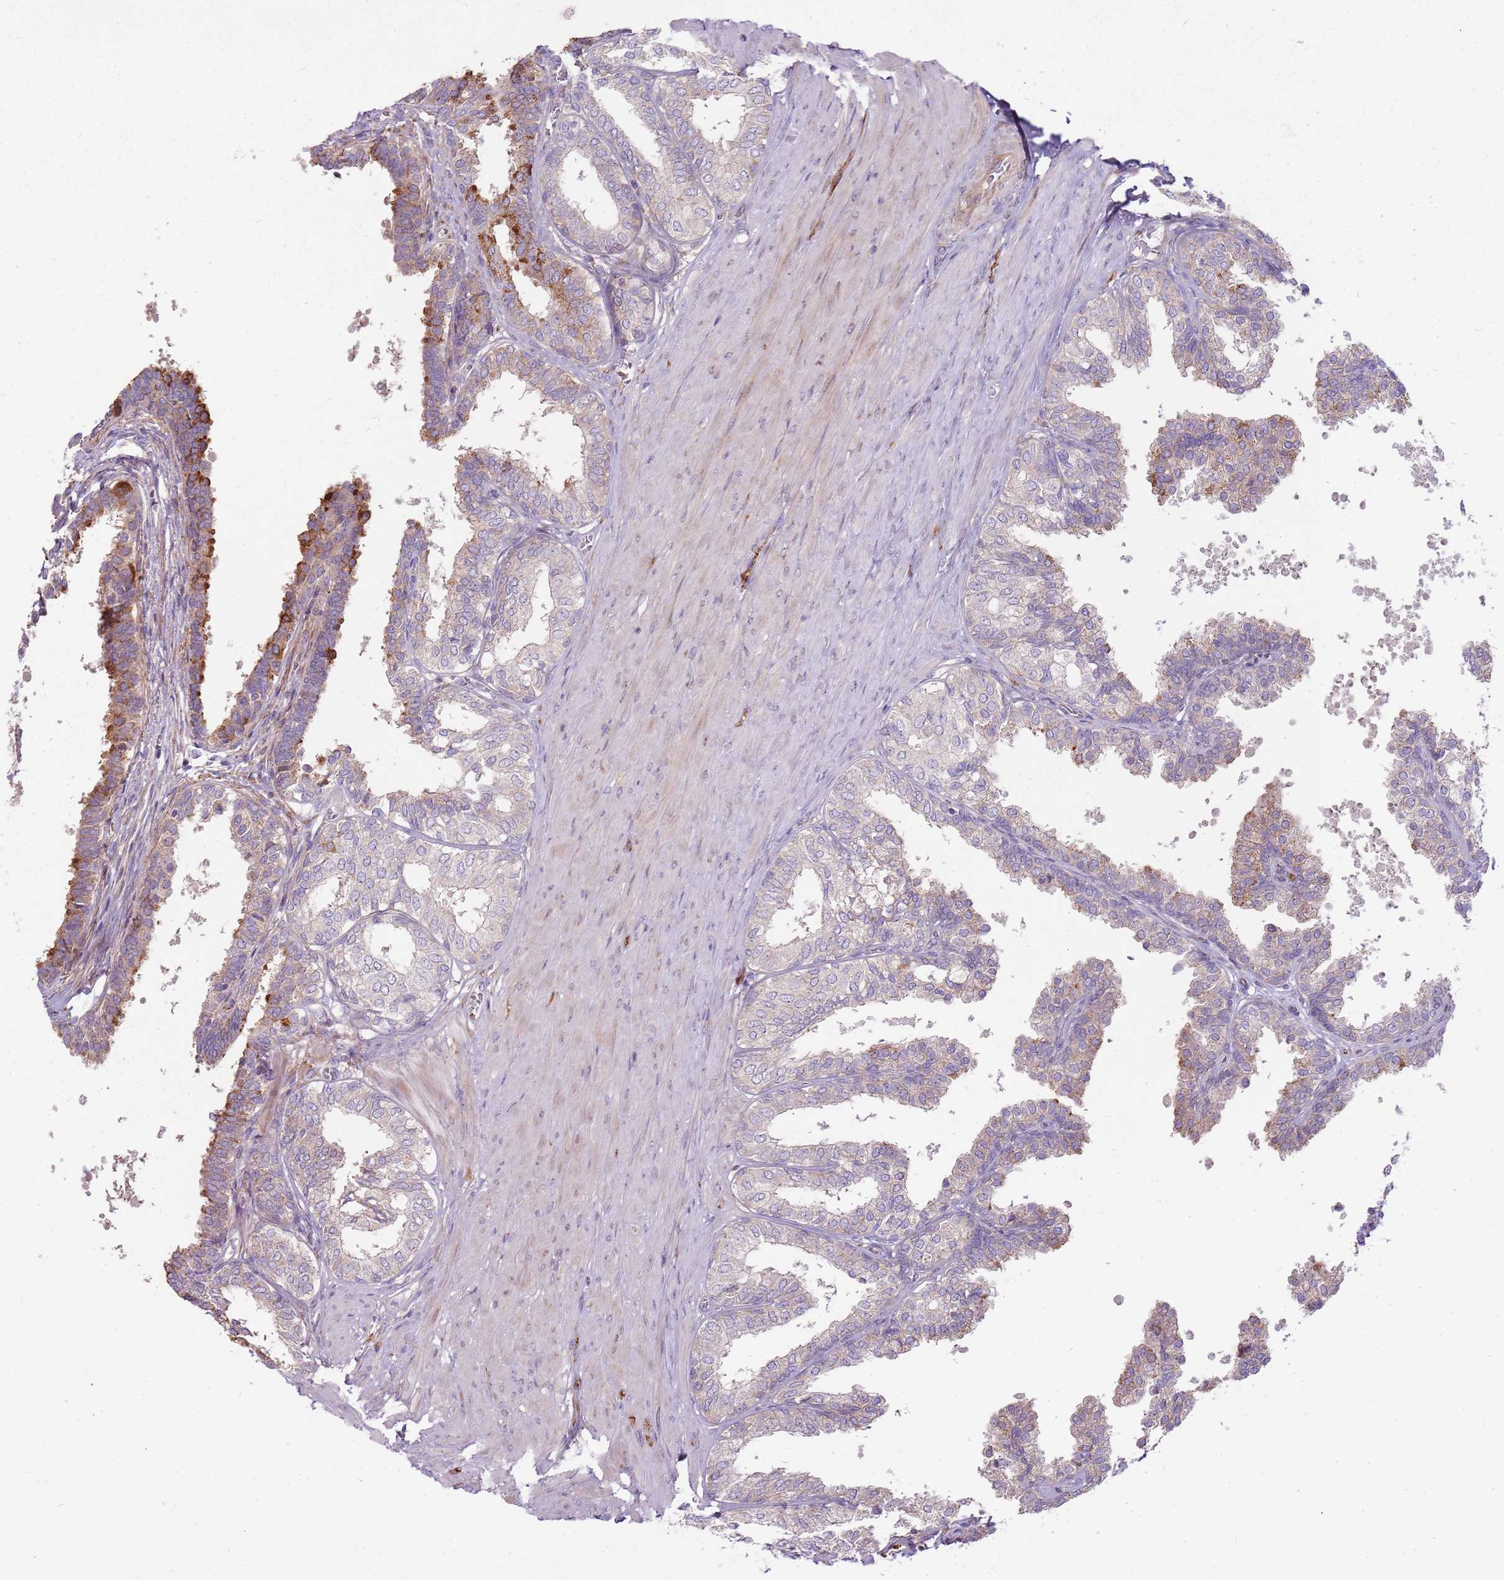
{"staining": {"intensity": "moderate", "quantity": "25%-75%", "location": "cytoplasmic/membranous"}, "tissue": "prostate", "cell_type": "Glandular cells", "image_type": "normal", "snomed": [{"axis": "morphology", "description": "Normal tissue, NOS"}, {"axis": "topography", "description": "Prostate"}], "caption": "Immunohistochemistry (IHC) image of unremarkable prostate: human prostate stained using immunohistochemistry (IHC) exhibits medium levels of moderate protein expression localized specifically in the cytoplasmic/membranous of glandular cells, appearing as a cytoplasmic/membranous brown color.", "gene": "EMC1", "patient": {"sex": "male", "age": 48}}